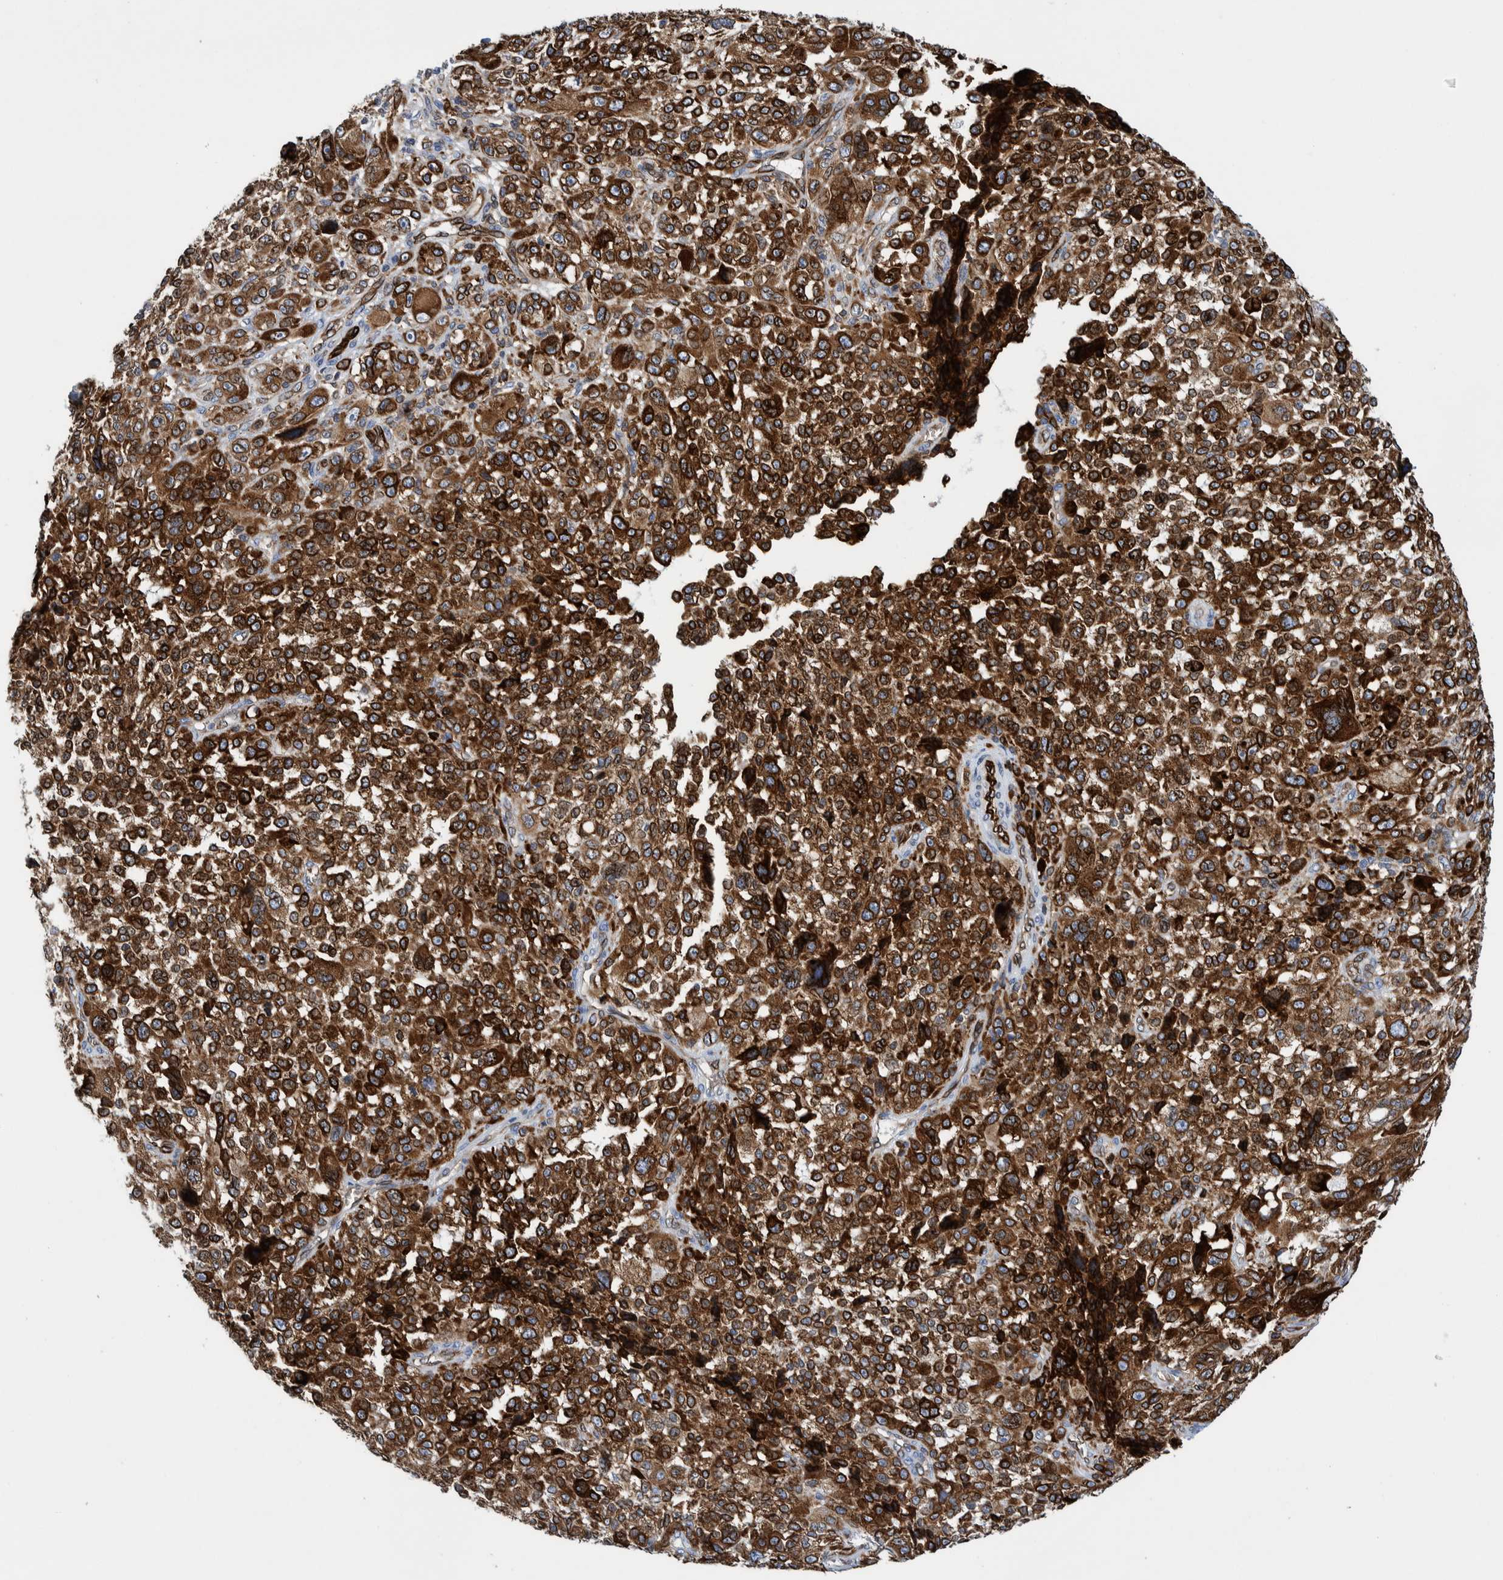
{"staining": {"intensity": "strong", "quantity": ">75%", "location": "cytoplasmic/membranous"}, "tissue": "melanoma", "cell_type": "Tumor cells", "image_type": "cancer", "snomed": [{"axis": "morphology", "description": "Malignant melanoma, NOS"}, {"axis": "topography", "description": "Skin"}], "caption": "Melanoma stained with a brown dye displays strong cytoplasmic/membranous positive positivity in about >75% of tumor cells.", "gene": "THEM6", "patient": {"sex": "female", "age": 55}}